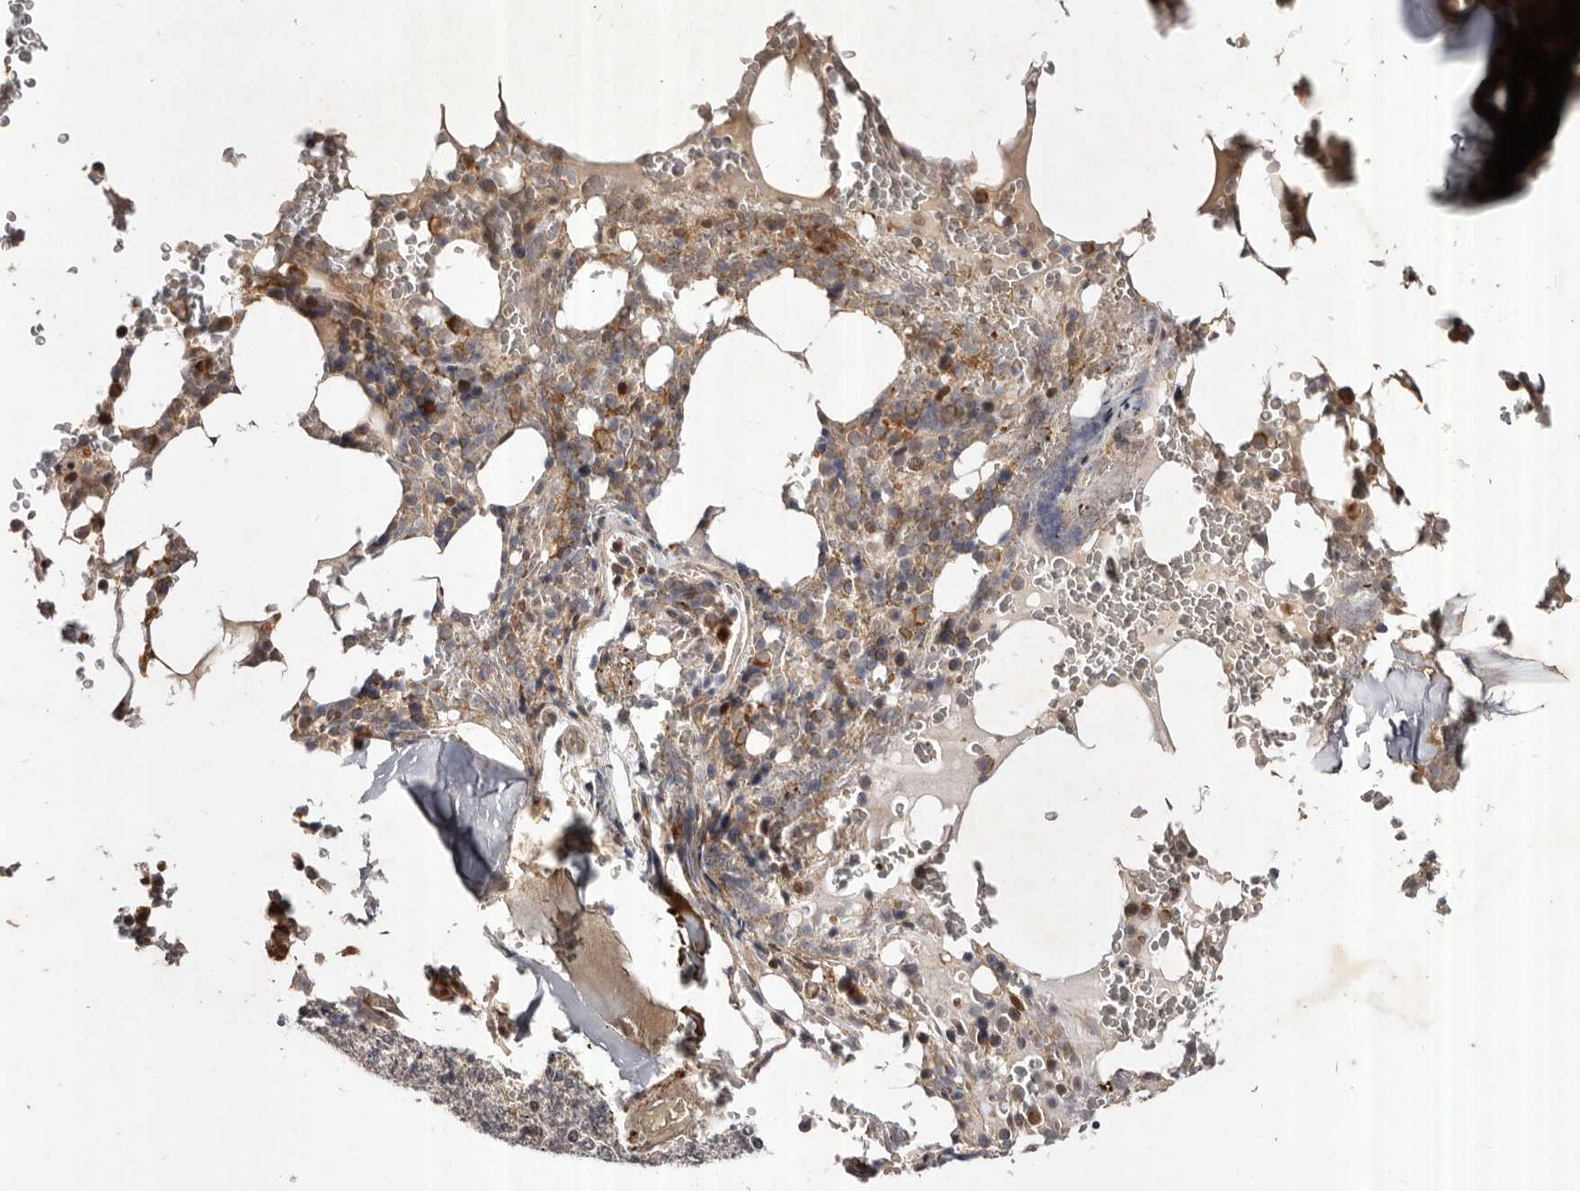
{"staining": {"intensity": "moderate", "quantity": "25%-75%", "location": "cytoplasmic/membranous"}, "tissue": "bone marrow", "cell_type": "Hematopoietic cells", "image_type": "normal", "snomed": [{"axis": "morphology", "description": "Normal tissue, NOS"}, {"axis": "topography", "description": "Bone marrow"}], "caption": "Hematopoietic cells display medium levels of moderate cytoplasmic/membranous positivity in about 25%-75% of cells in normal human bone marrow. (DAB = brown stain, brightfield microscopy at high magnification).", "gene": "ABL1", "patient": {"sex": "male", "age": 58}}